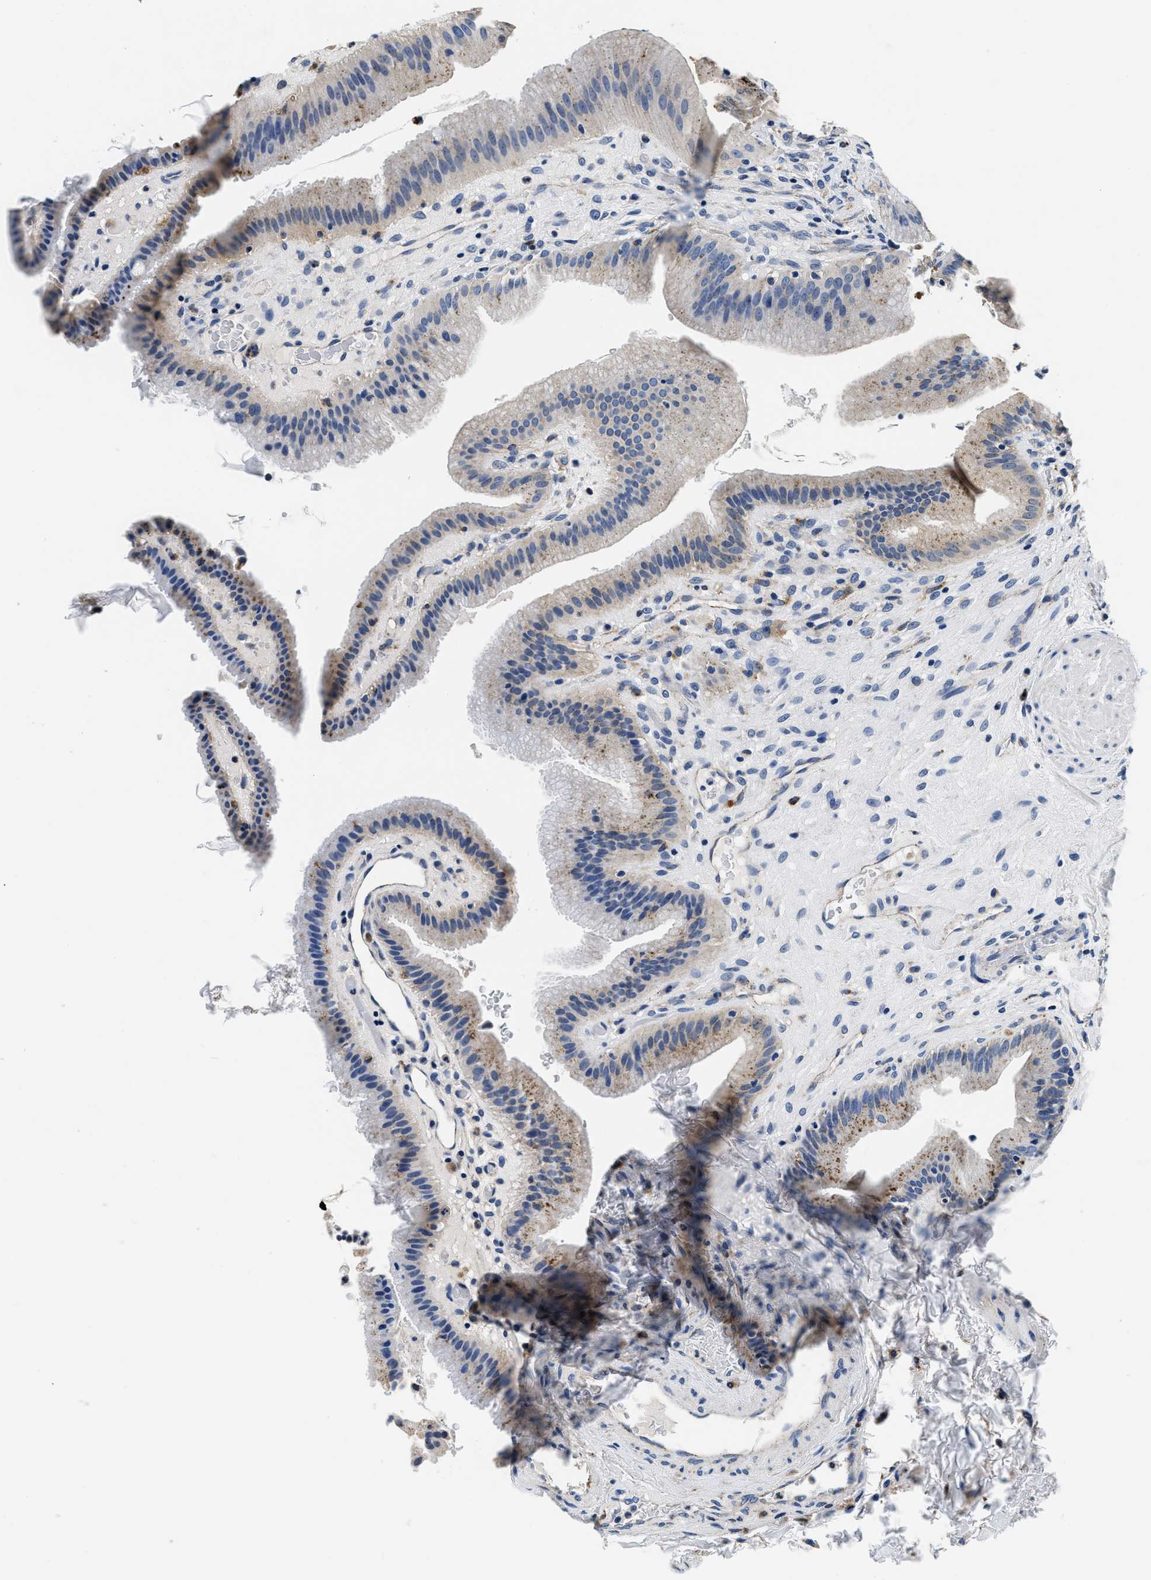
{"staining": {"intensity": "negative", "quantity": "none", "location": "none"}, "tissue": "gallbladder", "cell_type": "Glandular cells", "image_type": "normal", "snomed": [{"axis": "morphology", "description": "Normal tissue, NOS"}, {"axis": "topography", "description": "Gallbladder"}], "caption": "The photomicrograph reveals no significant positivity in glandular cells of gallbladder. Nuclei are stained in blue.", "gene": "GRN", "patient": {"sex": "male", "age": 49}}